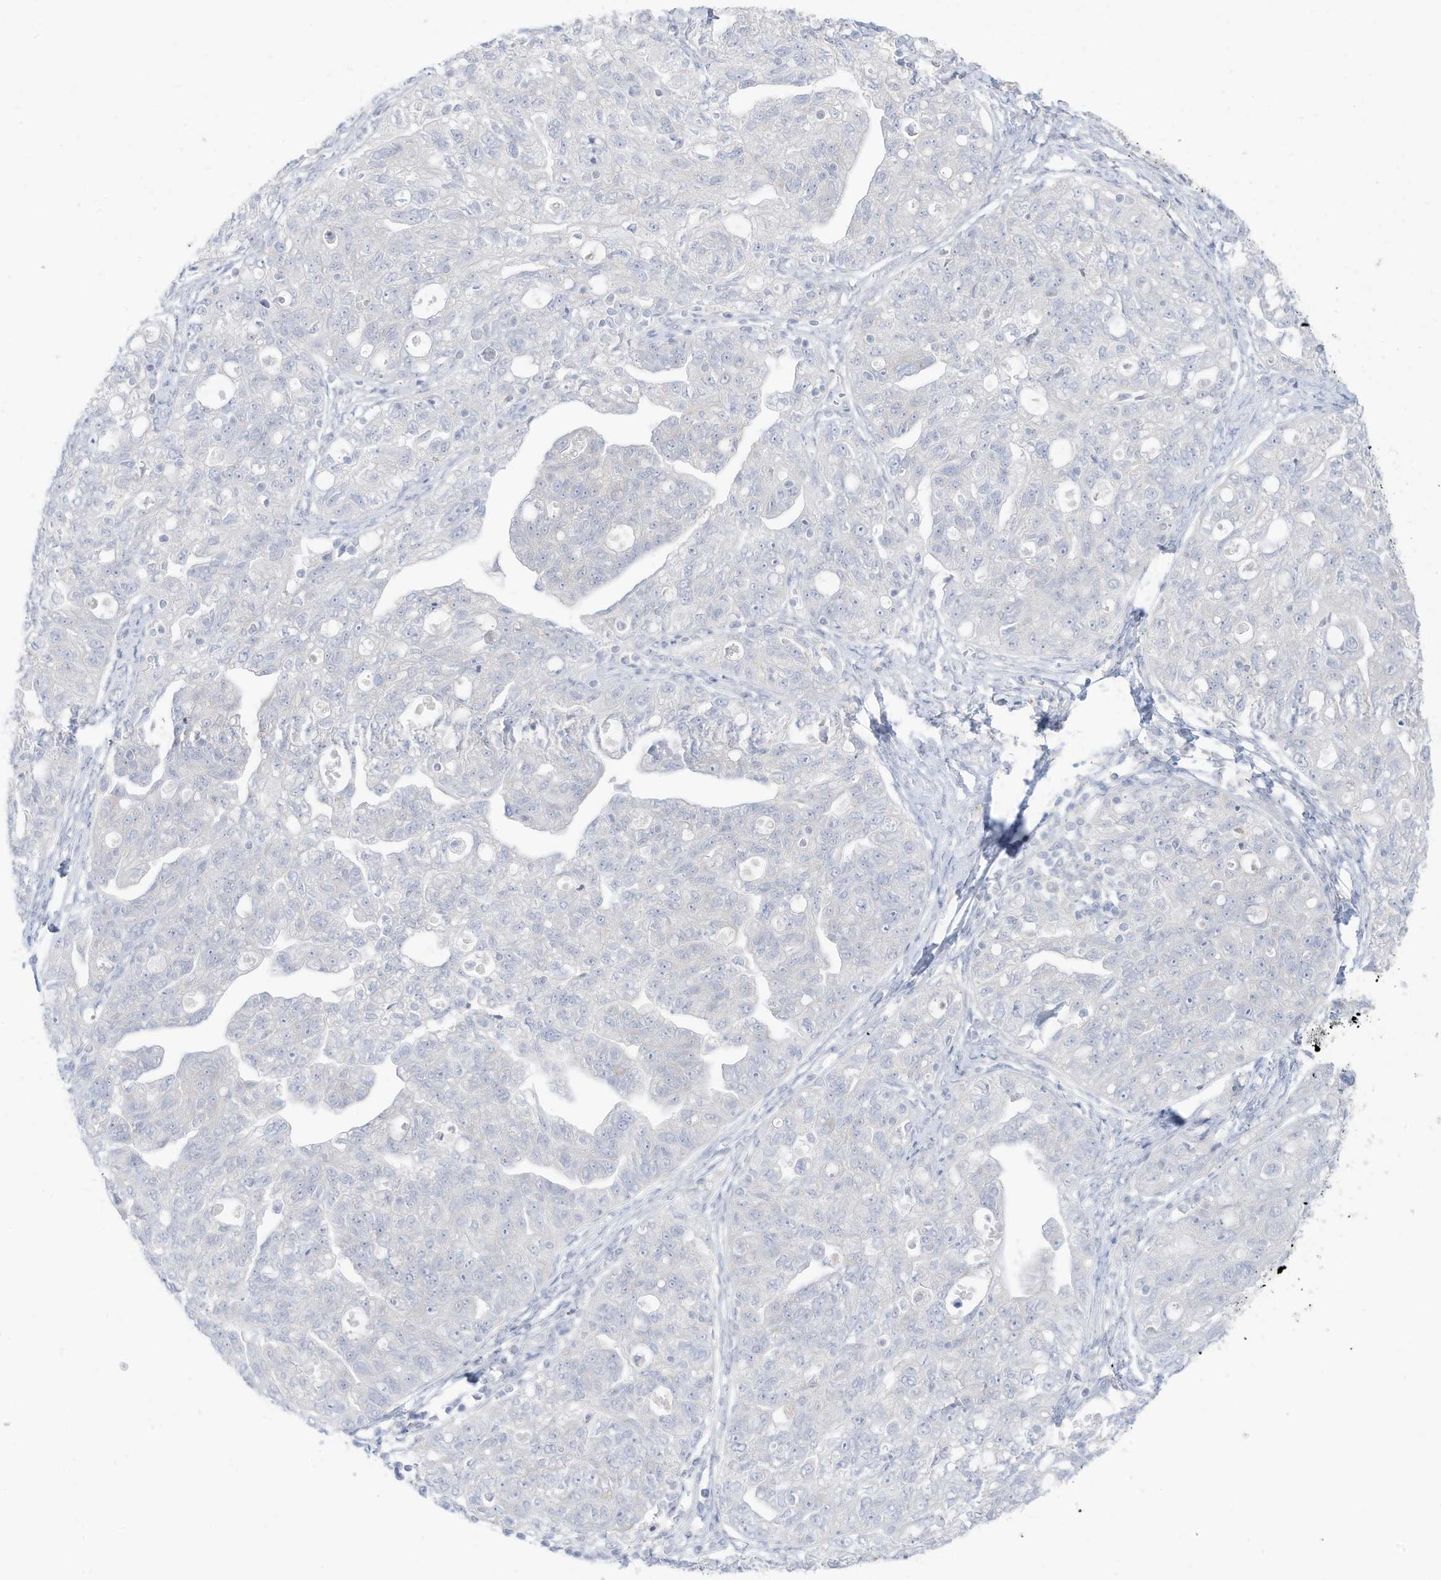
{"staining": {"intensity": "negative", "quantity": "none", "location": "none"}, "tissue": "ovarian cancer", "cell_type": "Tumor cells", "image_type": "cancer", "snomed": [{"axis": "morphology", "description": "Carcinoma, NOS"}, {"axis": "morphology", "description": "Cystadenocarcinoma, serous, NOS"}, {"axis": "topography", "description": "Ovary"}], "caption": "The photomicrograph demonstrates no significant expression in tumor cells of ovarian cancer. The staining is performed using DAB (3,3'-diaminobenzidine) brown chromogen with nuclei counter-stained in using hematoxylin.", "gene": "OGT", "patient": {"sex": "female", "age": 69}}